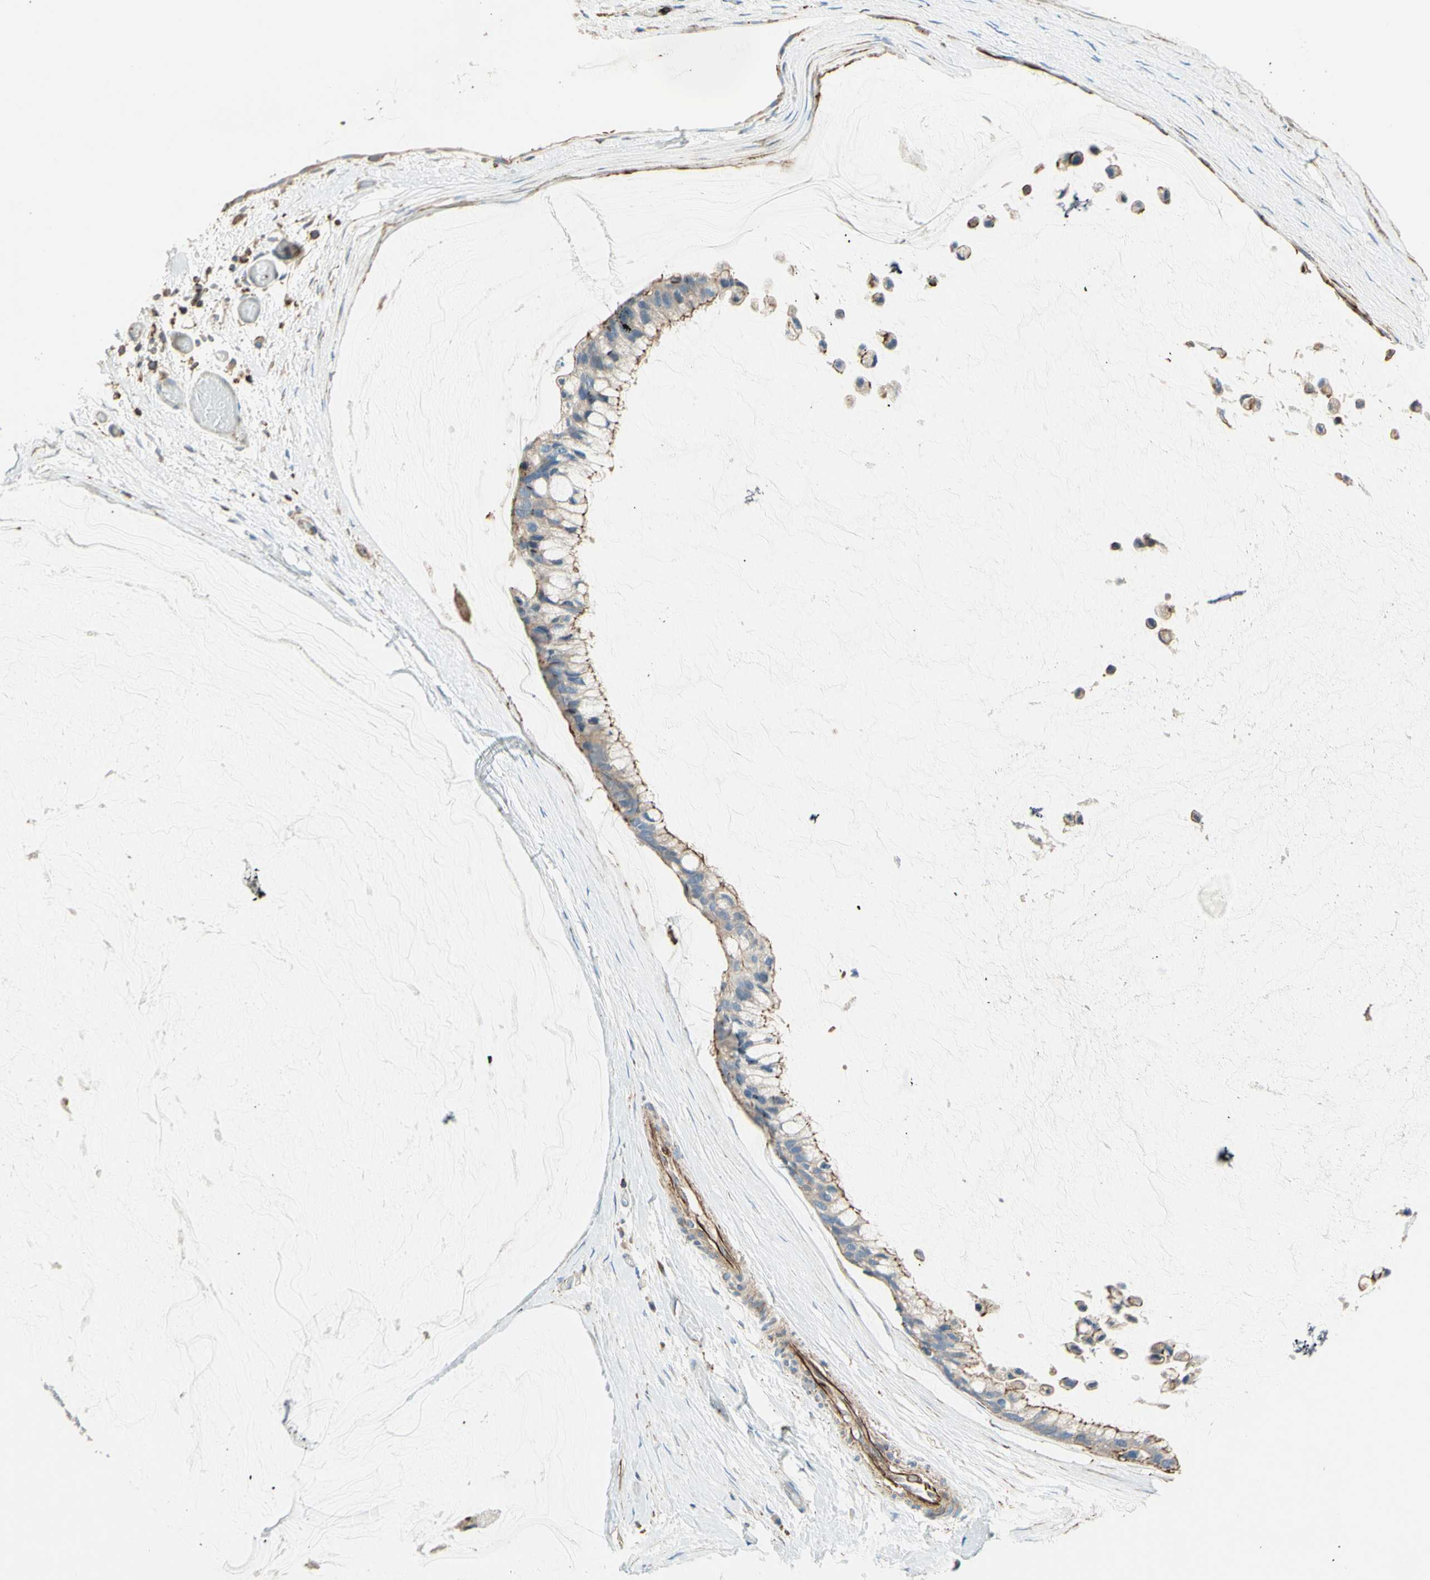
{"staining": {"intensity": "moderate", "quantity": "25%-75%", "location": "cytoplasmic/membranous"}, "tissue": "ovarian cancer", "cell_type": "Tumor cells", "image_type": "cancer", "snomed": [{"axis": "morphology", "description": "Cystadenocarcinoma, mucinous, NOS"}, {"axis": "topography", "description": "Ovary"}], "caption": "Moderate cytoplasmic/membranous staining for a protein is seen in about 25%-75% of tumor cells of ovarian mucinous cystadenocarcinoma using immunohistochemistry (IHC).", "gene": "SEMA4C", "patient": {"sex": "female", "age": 39}}